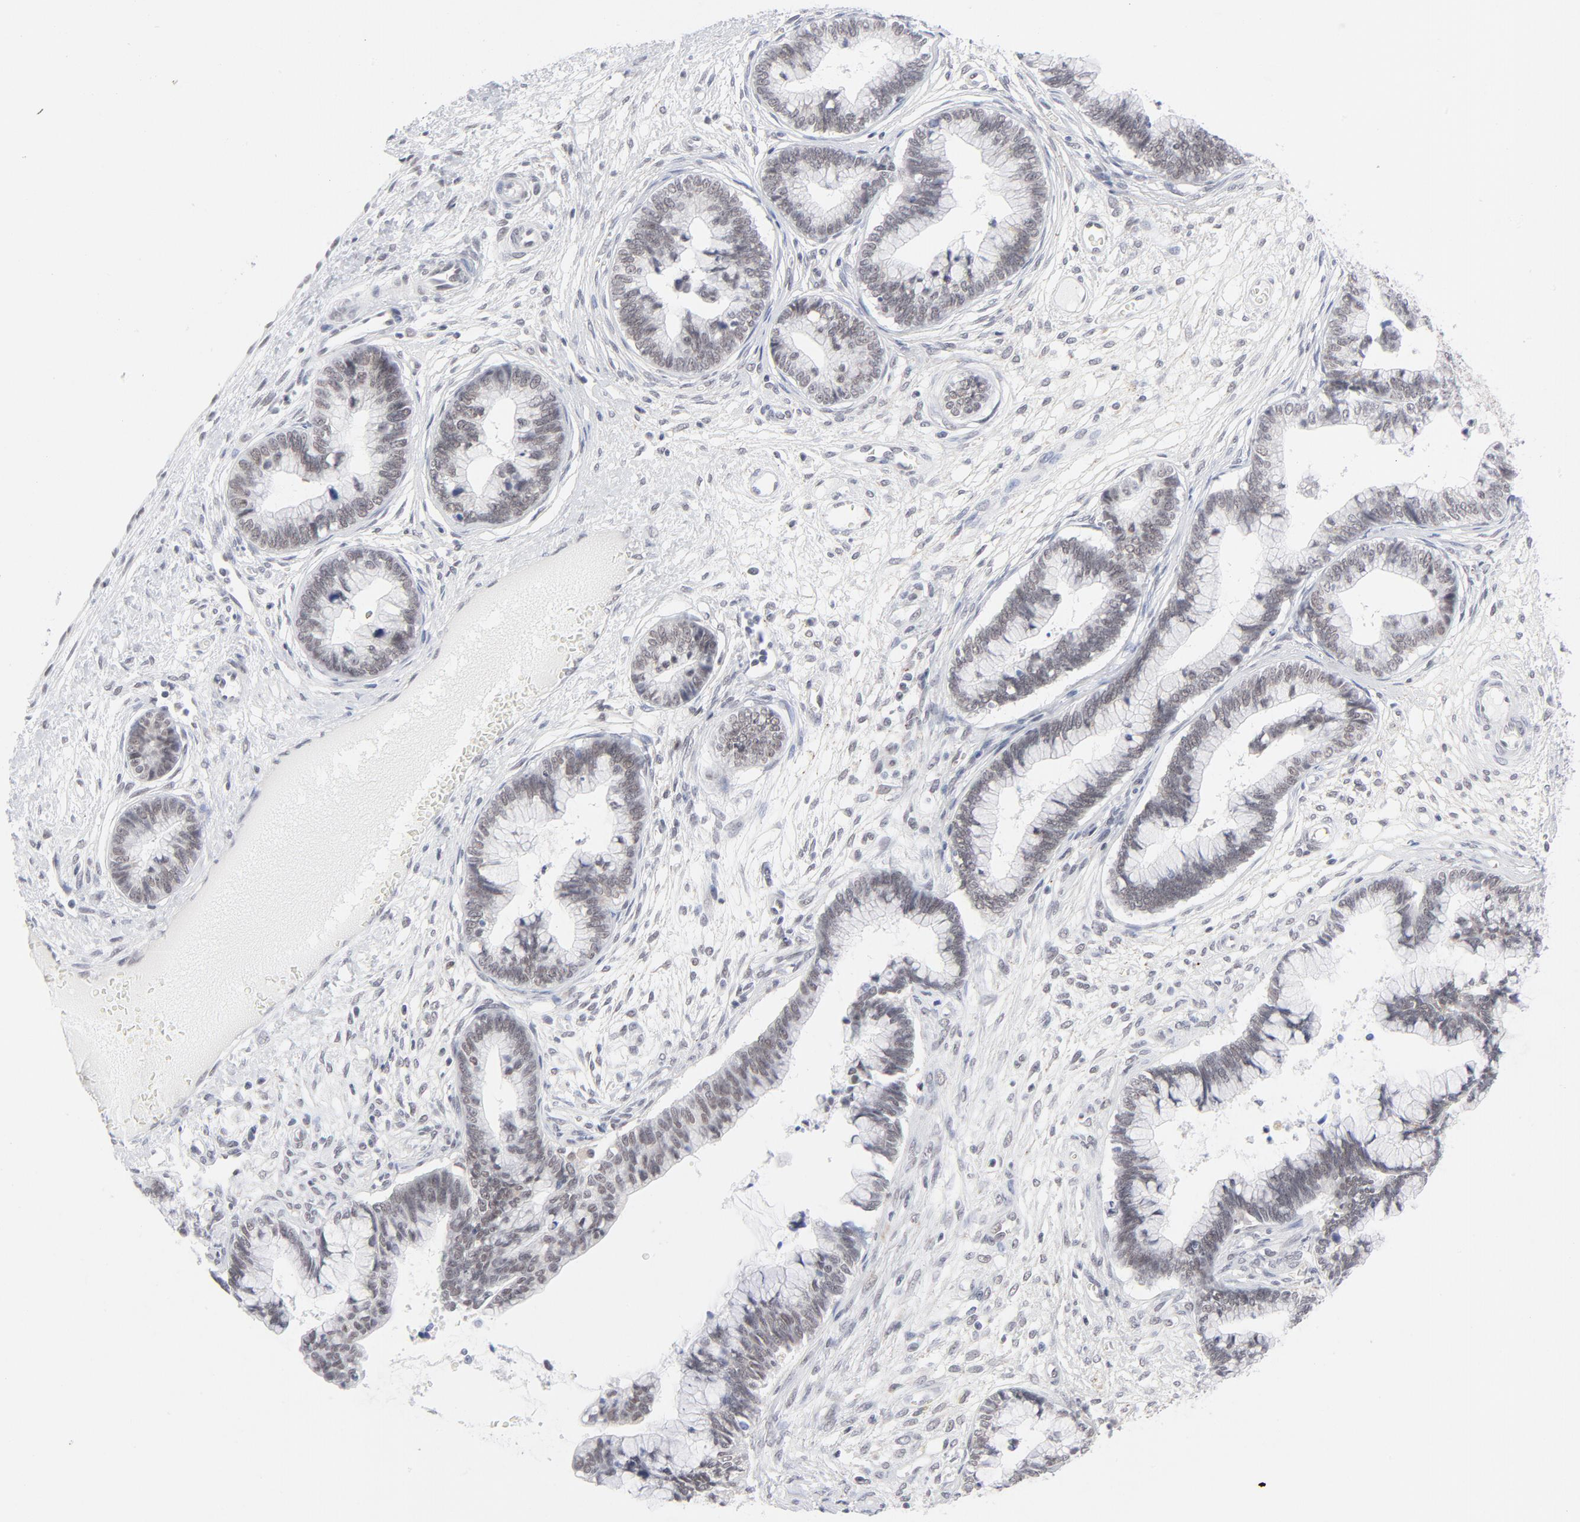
{"staining": {"intensity": "weak", "quantity": "25%-75%", "location": "nuclear"}, "tissue": "cervical cancer", "cell_type": "Tumor cells", "image_type": "cancer", "snomed": [{"axis": "morphology", "description": "Adenocarcinoma, NOS"}, {"axis": "topography", "description": "Cervix"}], "caption": "There is low levels of weak nuclear staining in tumor cells of cervical cancer (adenocarcinoma), as demonstrated by immunohistochemical staining (brown color).", "gene": "BAP1", "patient": {"sex": "female", "age": 44}}